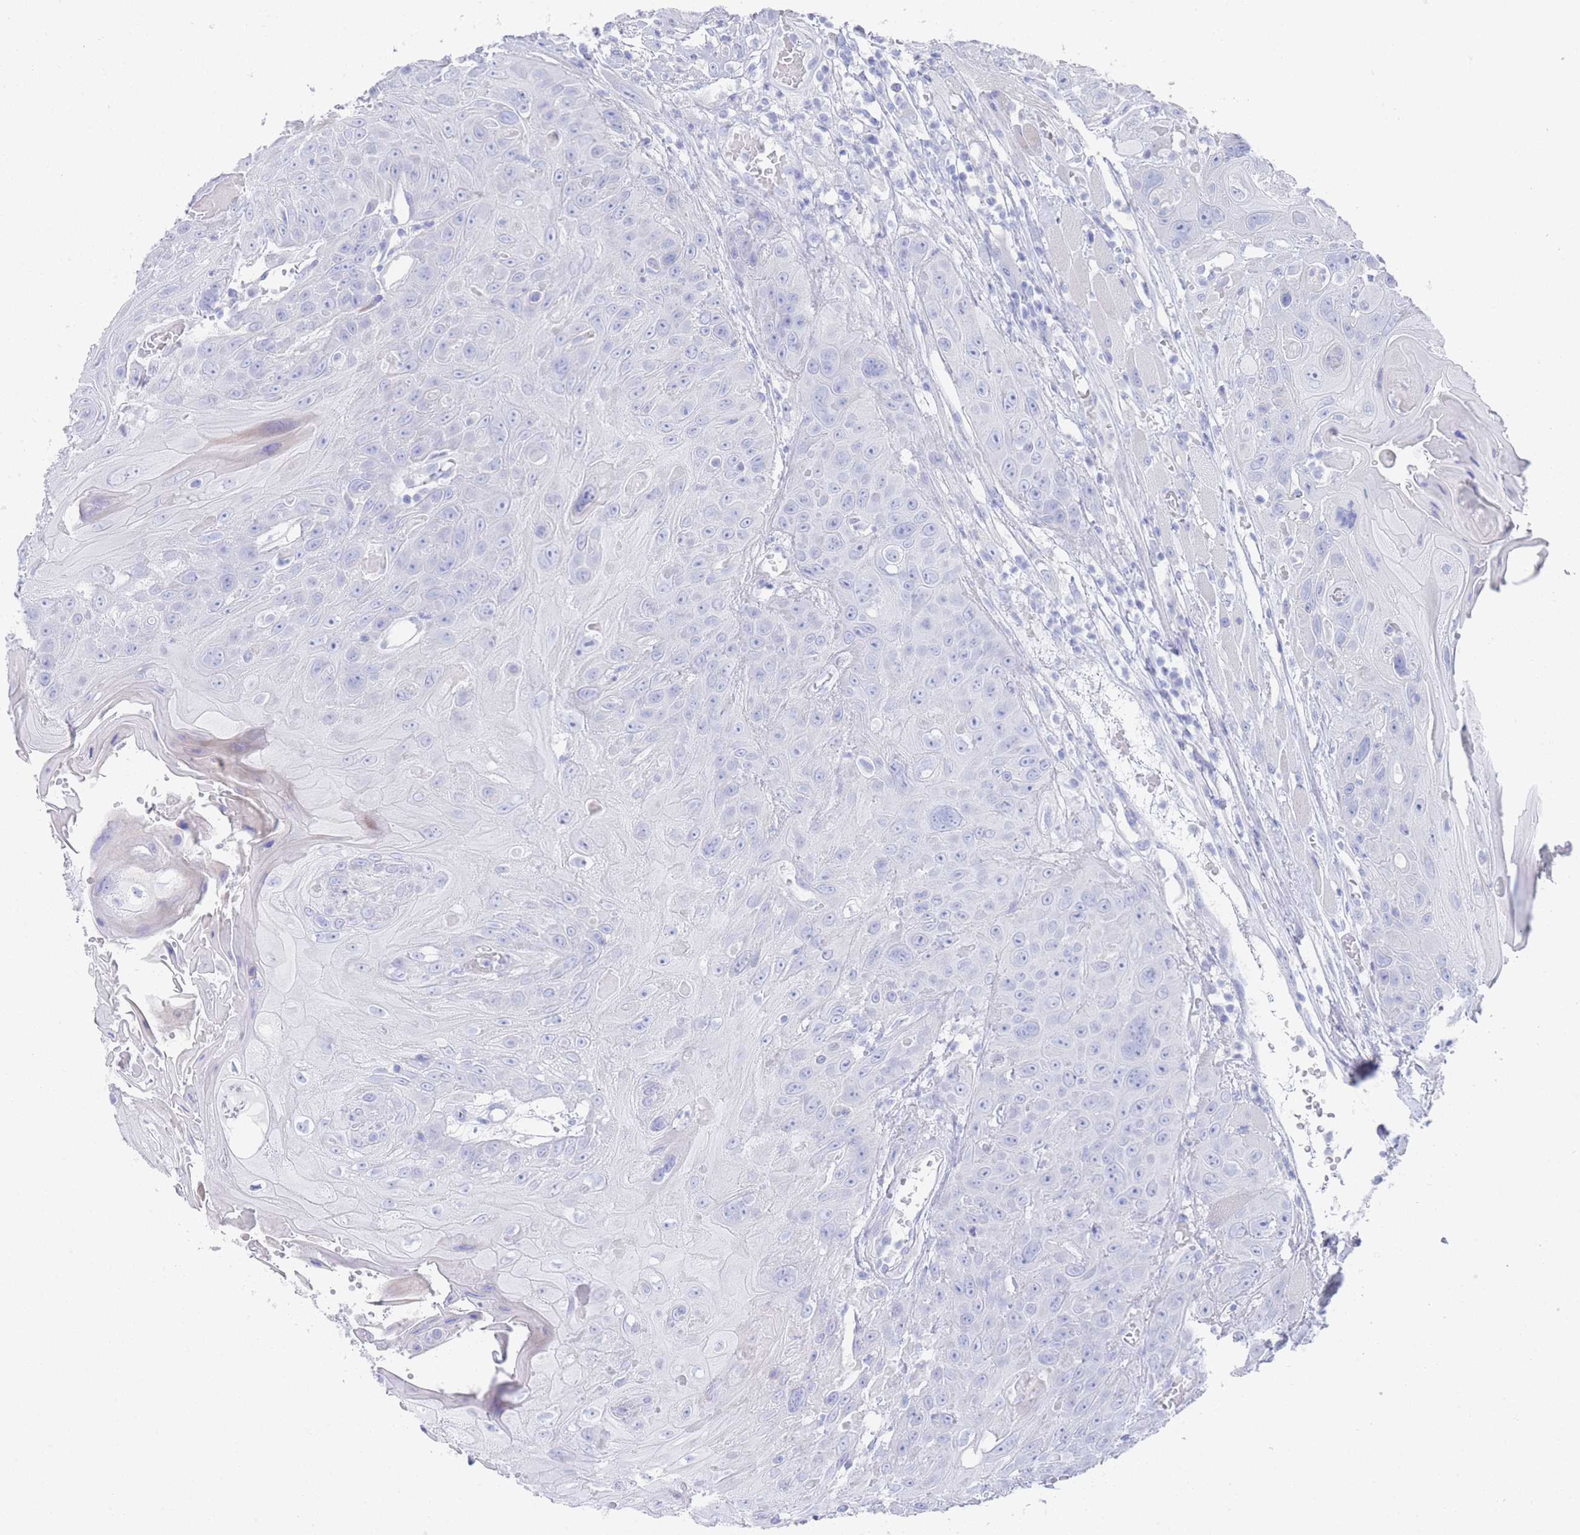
{"staining": {"intensity": "negative", "quantity": "none", "location": "none"}, "tissue": "head and neck cancer", "cell_type": "Tumor cells", "image_type": "cancer", "snomed": [{"axis": "morphology", "description": "Squamous cell carcinoma, NOS"}, {"axis": "topography", "description": "Head-Neck"}], "caption": "This is an immunohistochemistry image of squamous cell carcinoma (head and neck). There is no staining in tumor cells.", "gene": "LRRC37A", "patient": {"sex": "female", "age": 59}}